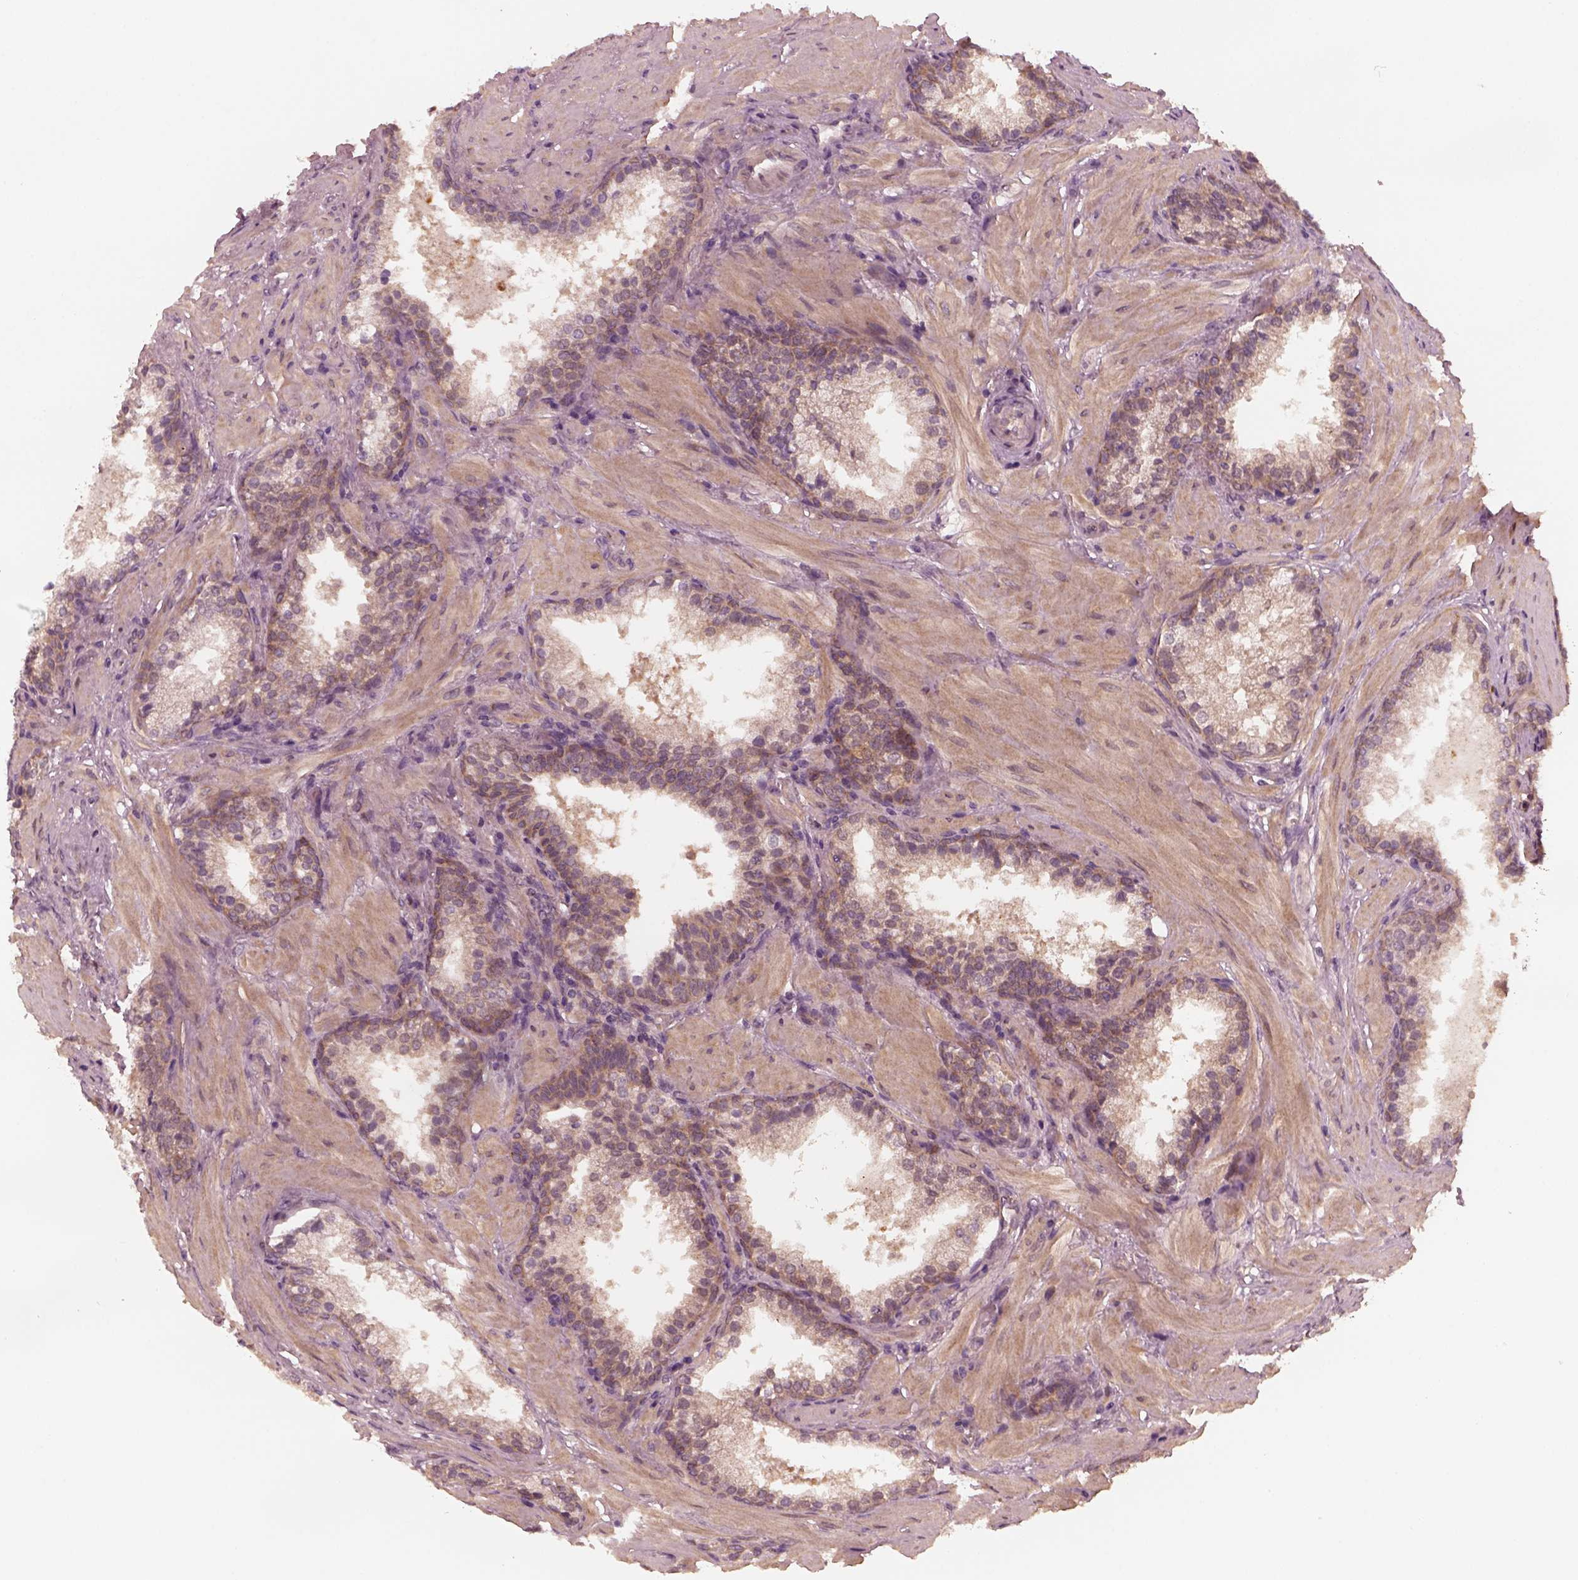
{"staining": {"intensity": "weak", "quantity": "25%-75%", "location": "cytoplasmic/membranous"}, "tissue": "prostate cancer", "cell_type": "Tumor cells", "image_type": "cancer", "snomed": [{"axis": "morphology", "description": "Adenocarcinoma, Low grade"}, {"axis": "topography", "description": "Prostate"}], "caption": "Immunohistochemical staining of prostate low-grade adenocarcinoma exhibits weak cytoplasmic/membranous protein staining in approximately 25%-75% of tumor cells.", "gene": "FAF2", "patient": {"sex": "male", "age": 56}}